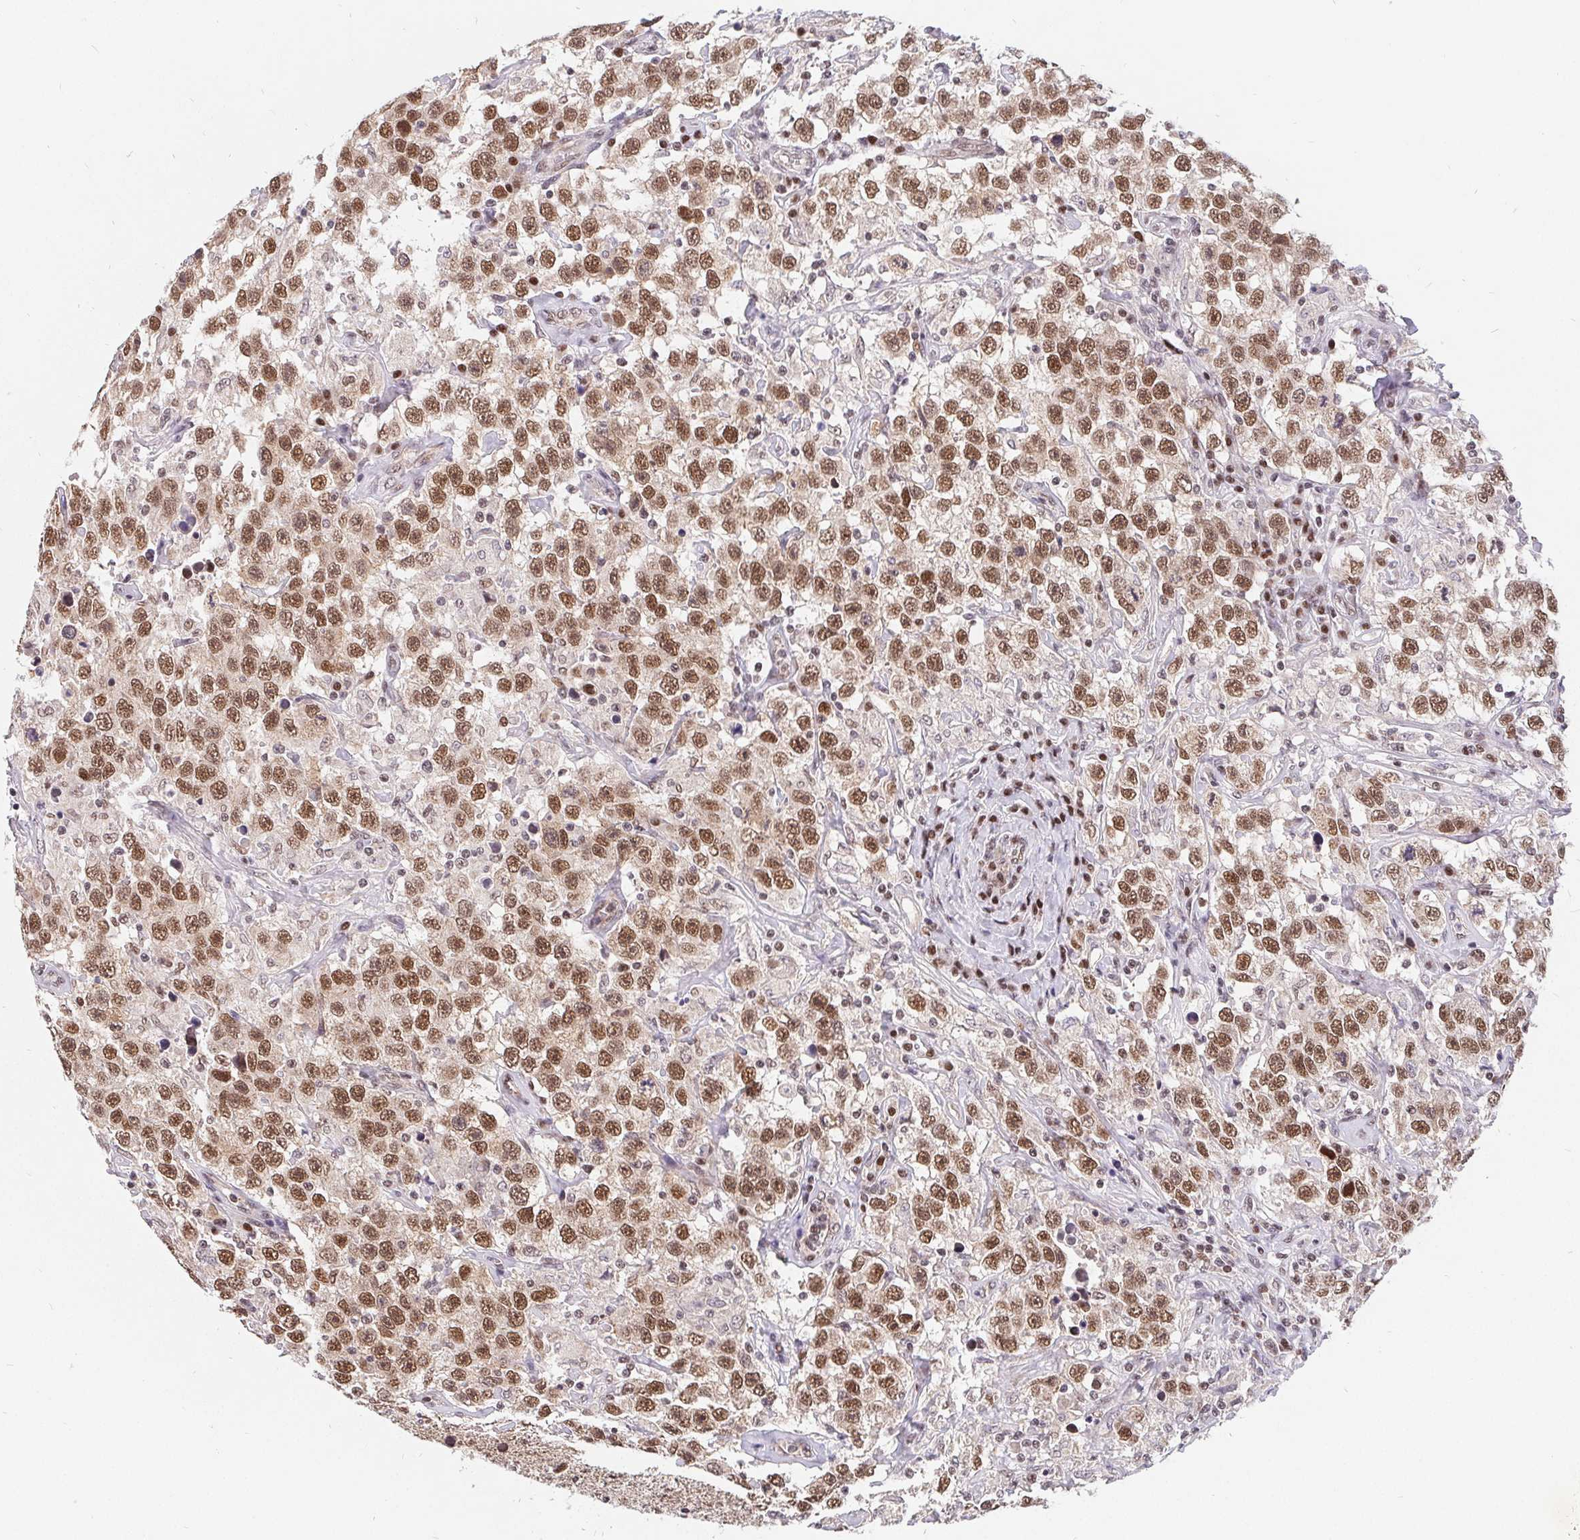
{"staining": {"intensity": "moderate", "quantity": ">75%", "location": "nuclear"}, "tissue": "testis cancer", "cell_type": "Tumor cells", "image_type": "cancer", "snomed": [{"axis": "morphology", "description": "Seminoma, NOS"}, {"axis": "topography", "description": "Testis"}], "caption": "Moderate nuclear protein staining is identified in about >75% of tumor cells in testis cancer (seminoma). Using DAB (3,3'-diaminobenzidine) (brown) and hematoxylin (blue) stains, captured at high magnification using brightfield microscopy.", "gene": "POU2F1", "patient": {"sex": "male", "age": 41}}